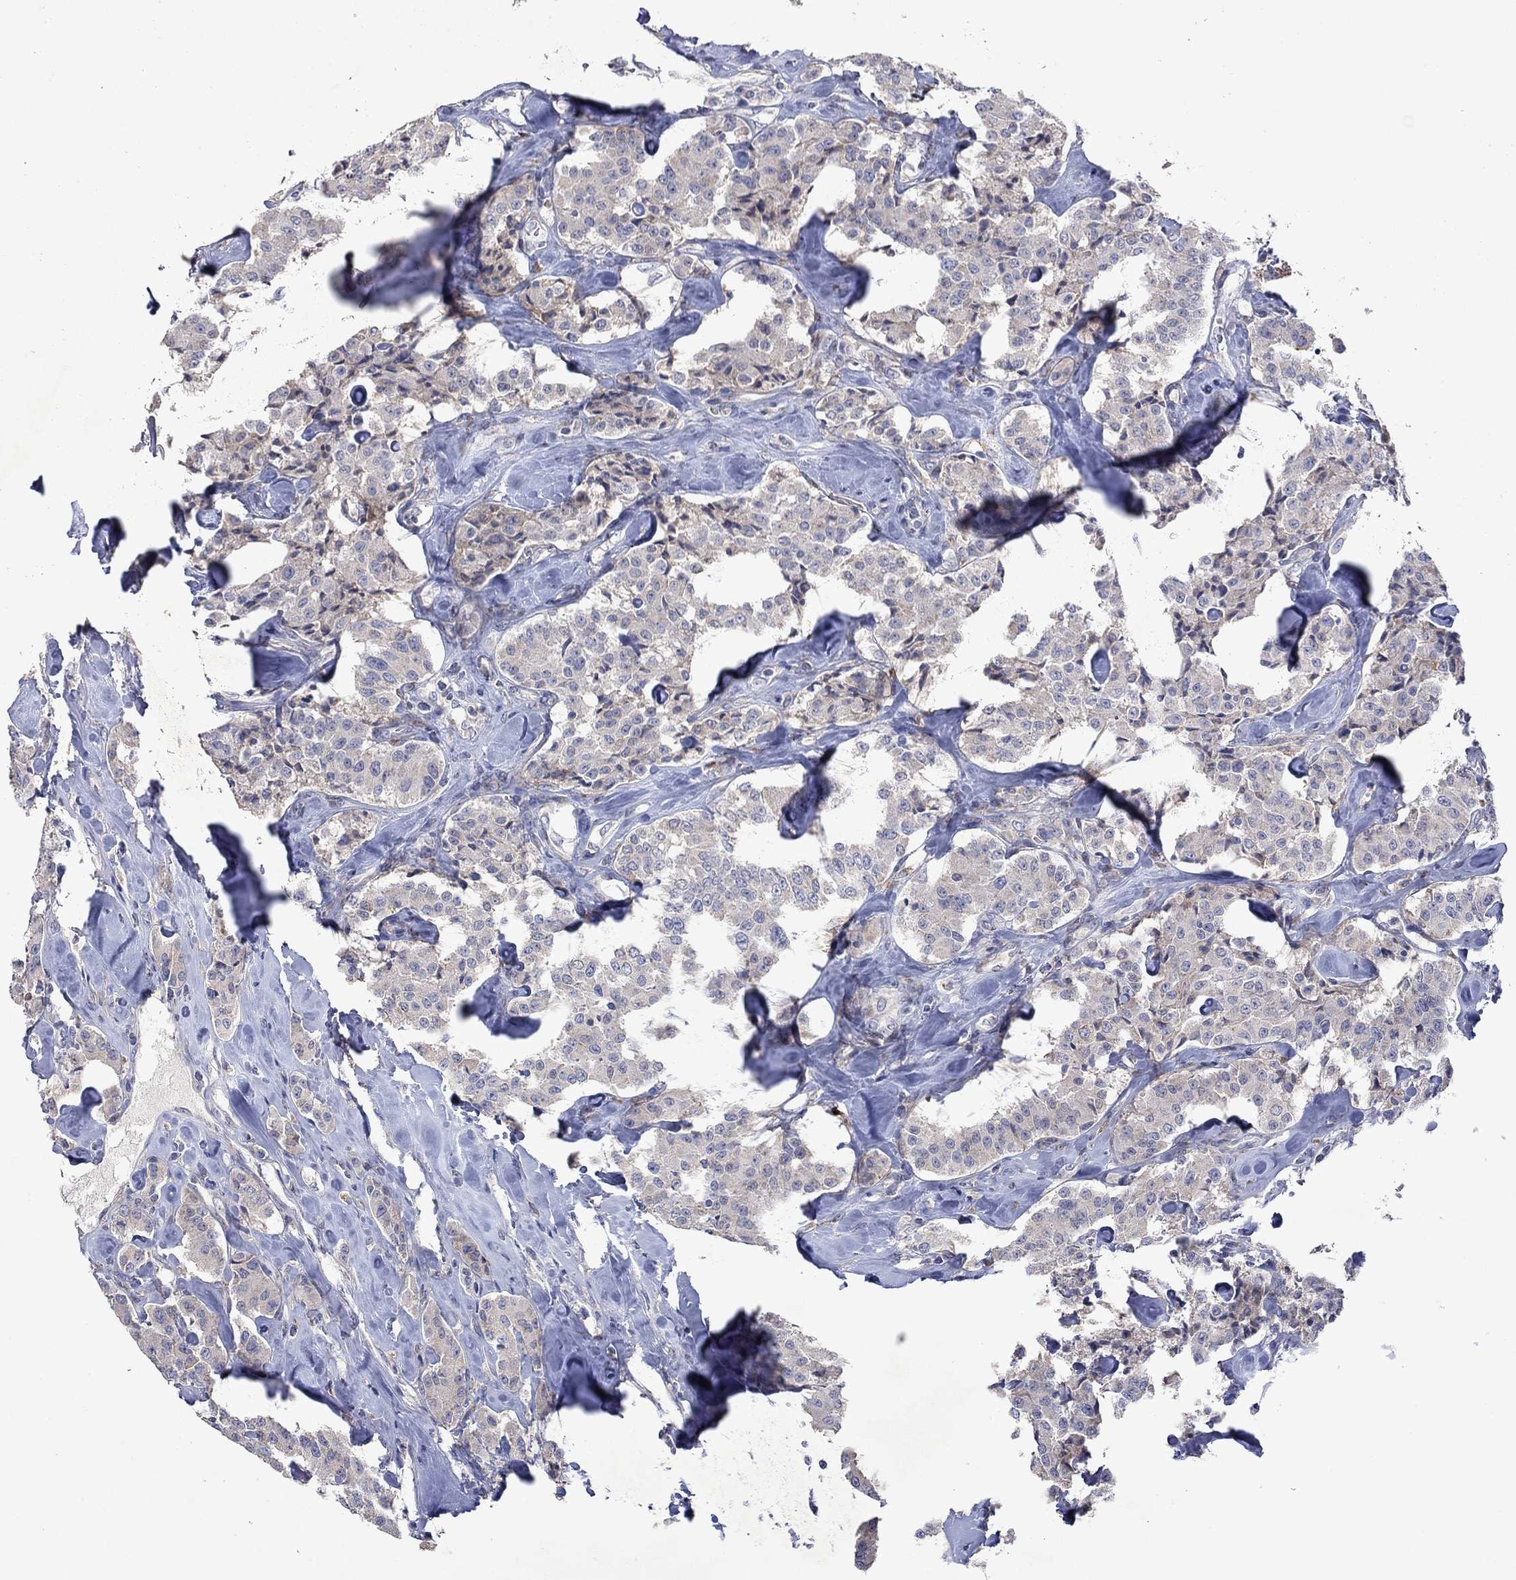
{"staining": {"intensity": "negative", "quantity": "none", "location": "none"}, "tissue": "carcinoid", "cell_type": "Tumor cells", "image_type": "cancer", "snomed": [{"axis": "morphology", "description": "Carcinoid, malignant, NOS"}, {"axis": "topography", "description": "Pancreas"}], "caption": "IHC of carcinoid displays no staining in tumor cells.", "gene": "TMEM97", "patient": {"sex": "male", "age": 41}}